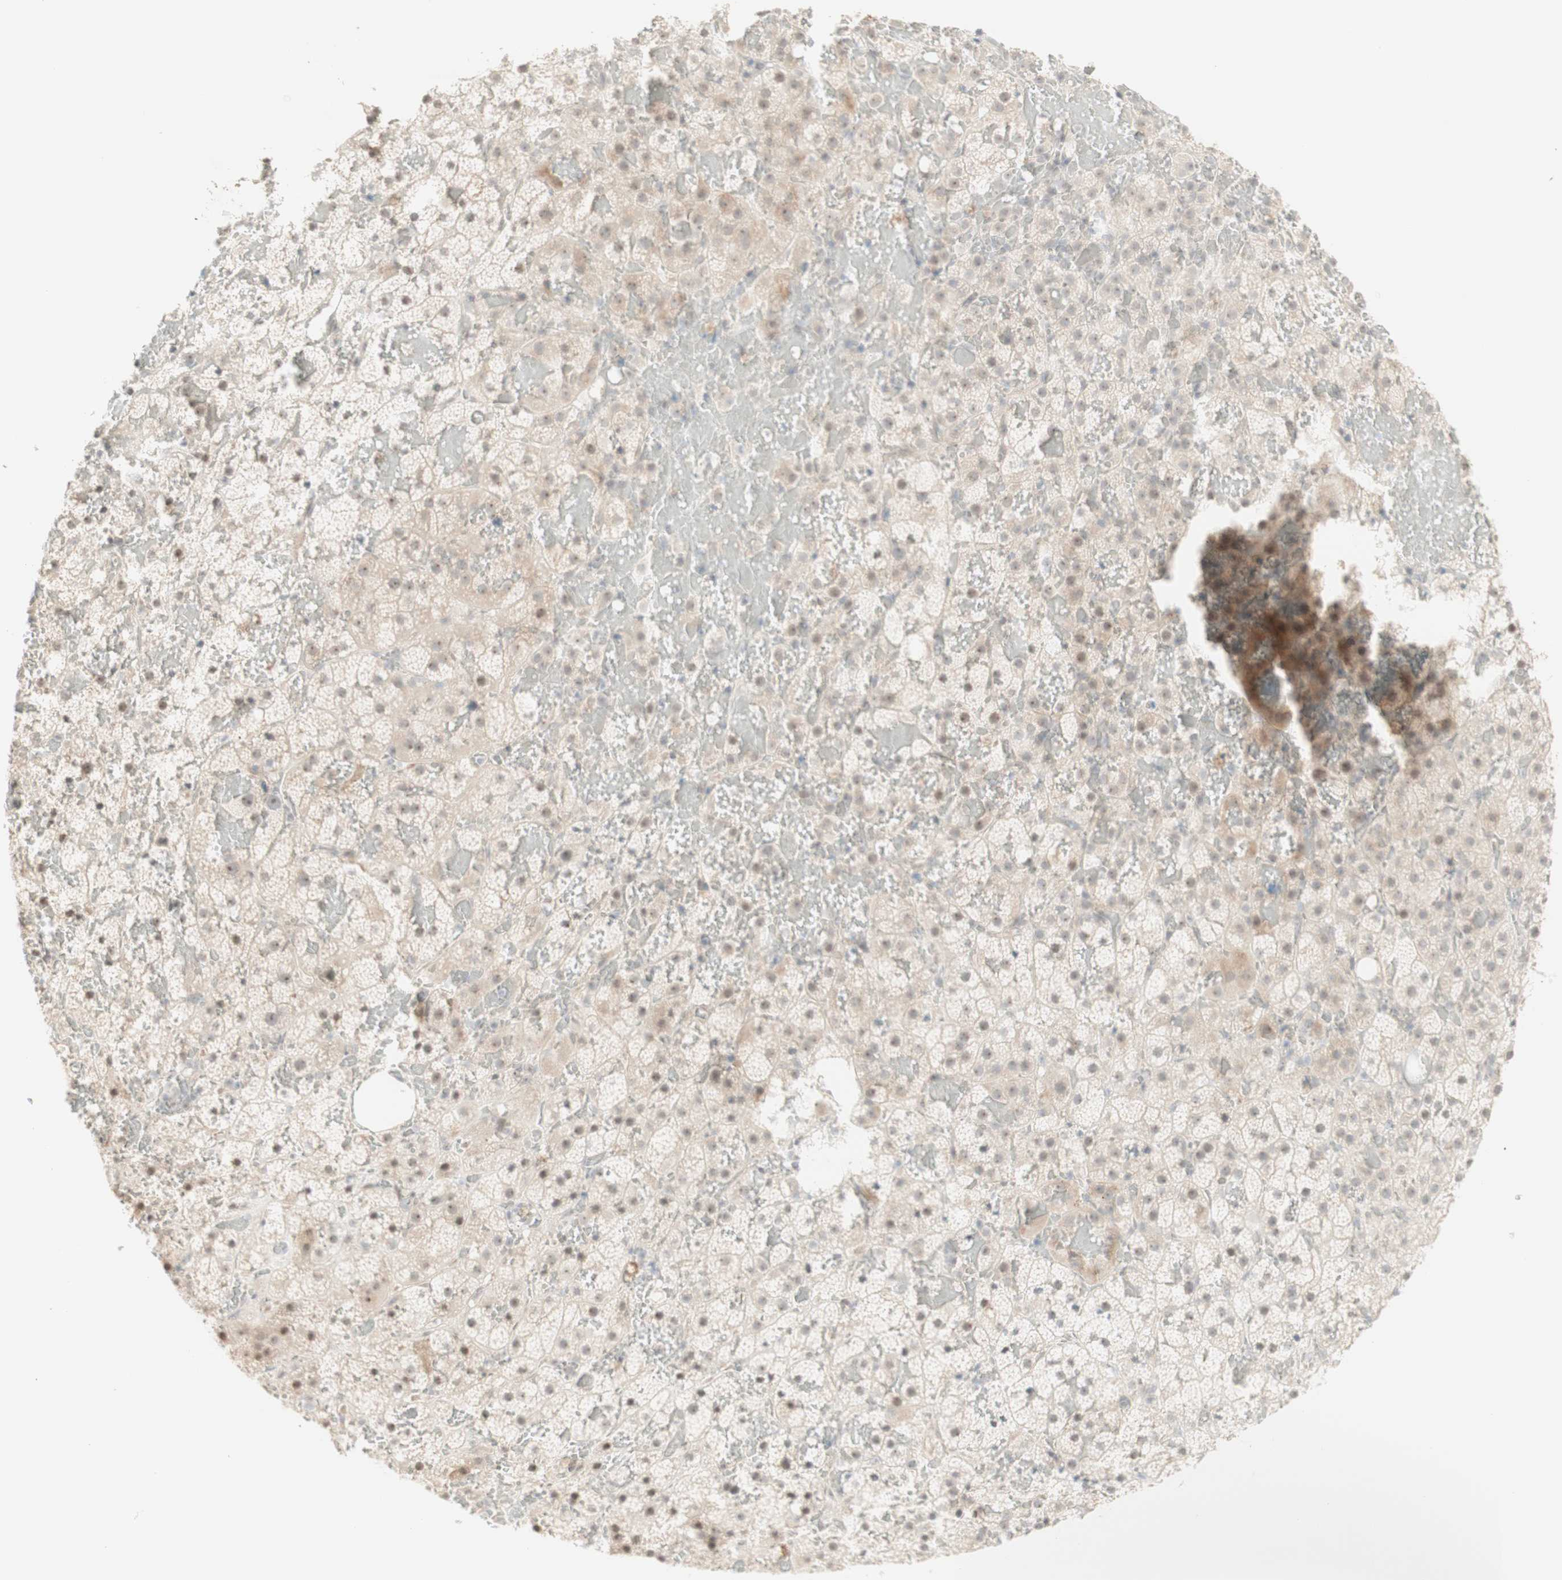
{"staining": {"intensity": "weak", "quantity": ">75%", "location": "cytoplasmic/membranous,nuclear"}, "tissue": "adrenal gland", "cell_type": "Glandular cells", "image_type": "normal", "snomed": [{"axis": "morphology", "description": "Normal tissue, NOS"}, {"axis": "topography", "description": "Adrenal gland"}], "caption": "Immunohistochemical staining of normal human adrenal gland displays low levels of weak cytoplasmic/membranous,nuclear positivity in about >75% of glandular cells. (brown staining indicates protein expression, while blue staining denotes nuclei).", "gene": "PLCD4", "patient": {"sex": "female", "age": 59}}